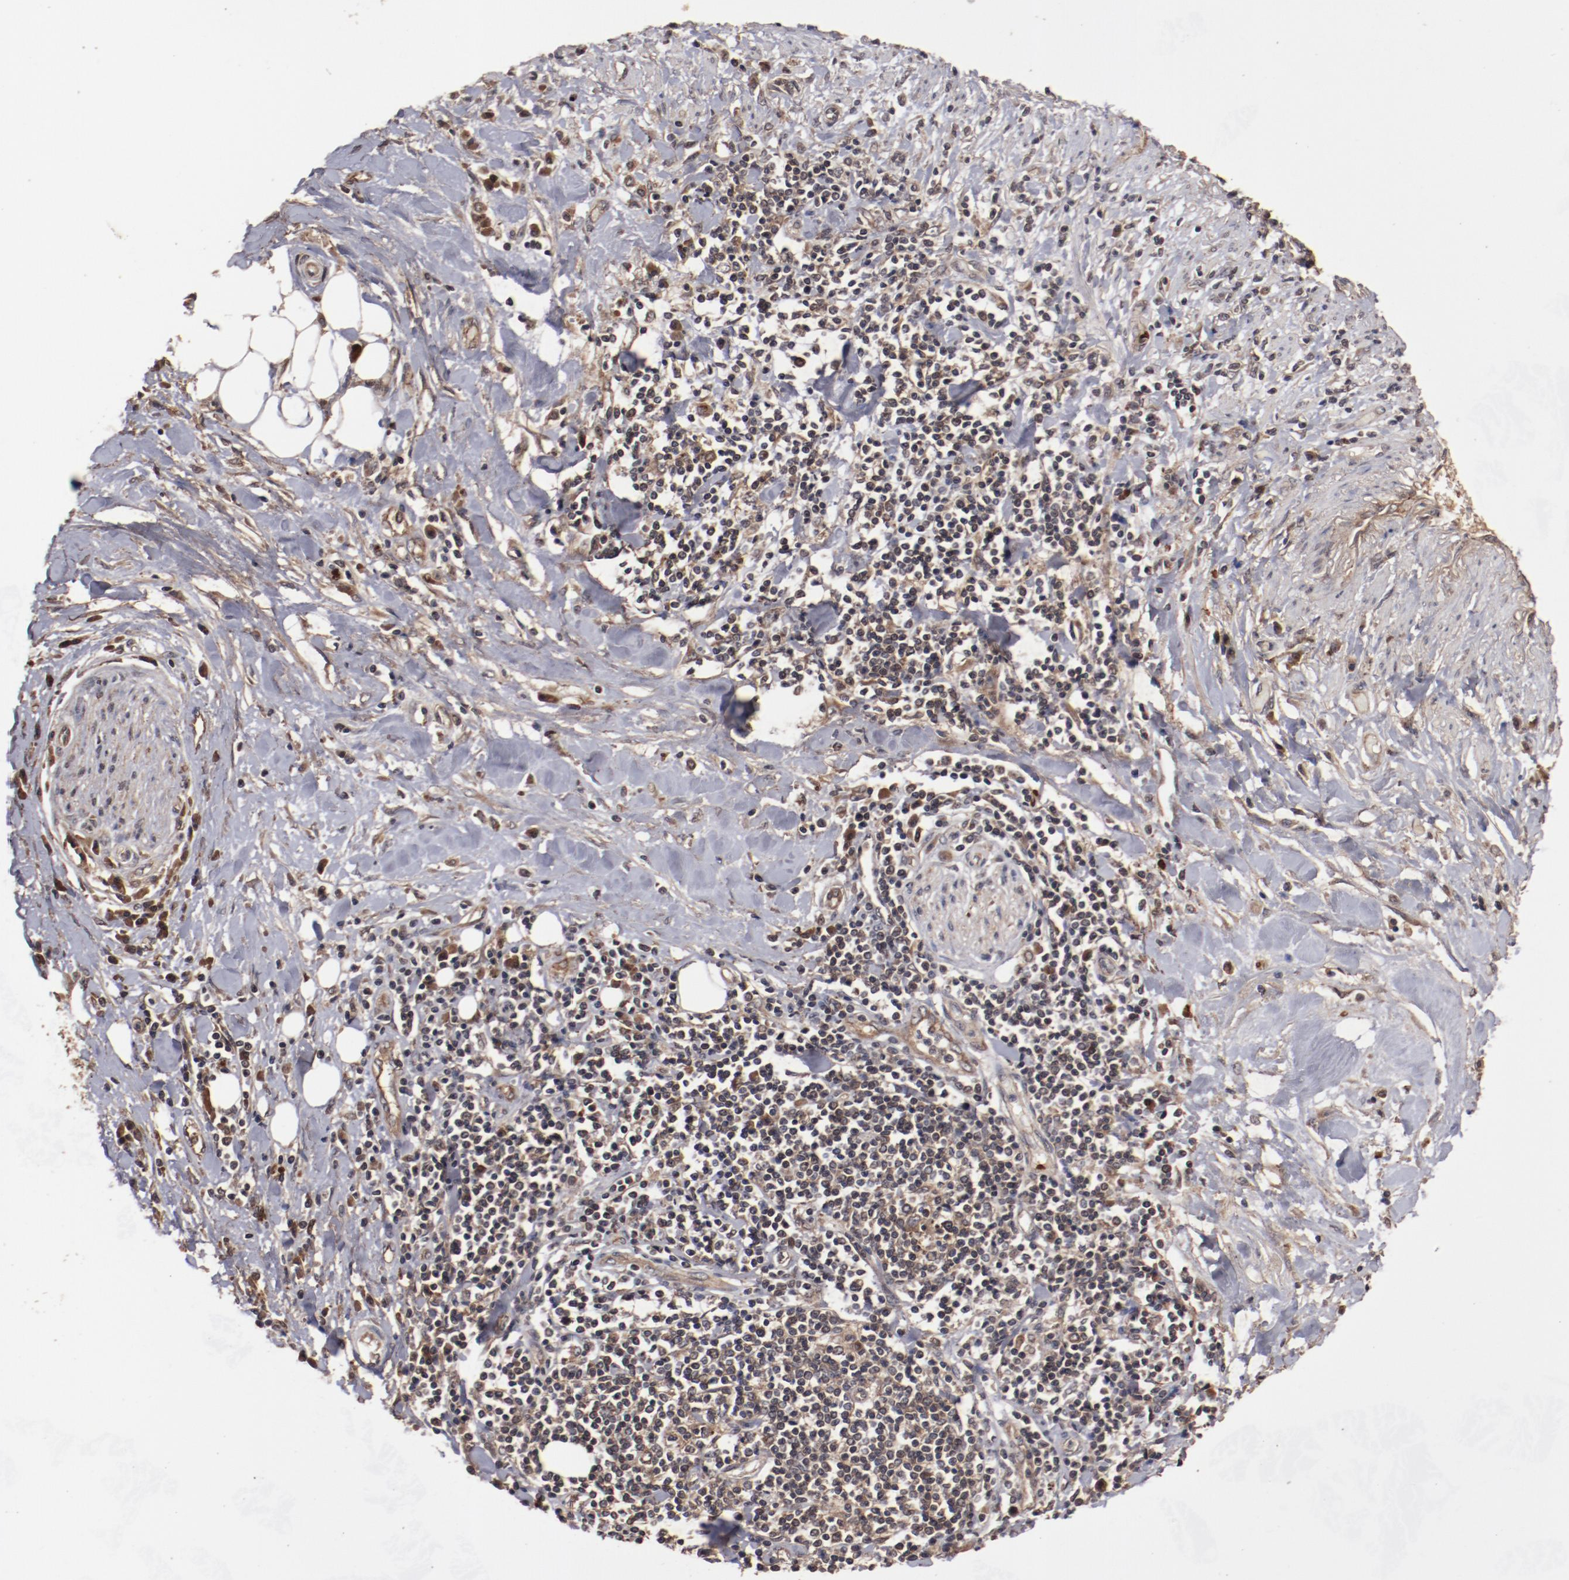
{"staining": {"intensity": "moderate", "quantity": ">75%", "location": "cytoplasmic/membranous"}, "tissue": "pancreatic cancer", "cell_type": "Tumor cells", "image_type": "cancer", "snomed": [{"axis": "morphology", "description": "Adenocarcinoma, NOS"}, {"axis": "topography", "description": "Pancreas"}], "caption": "Approximately >75% of tumor cells in pancreatic adenocarcinoma exhibit moderate cytoplasmic/membranous protein expression as visualized by brown immunohistochemical staining.", "gene": "TENM1", "patient": {"sex": "female", "age": 64}}